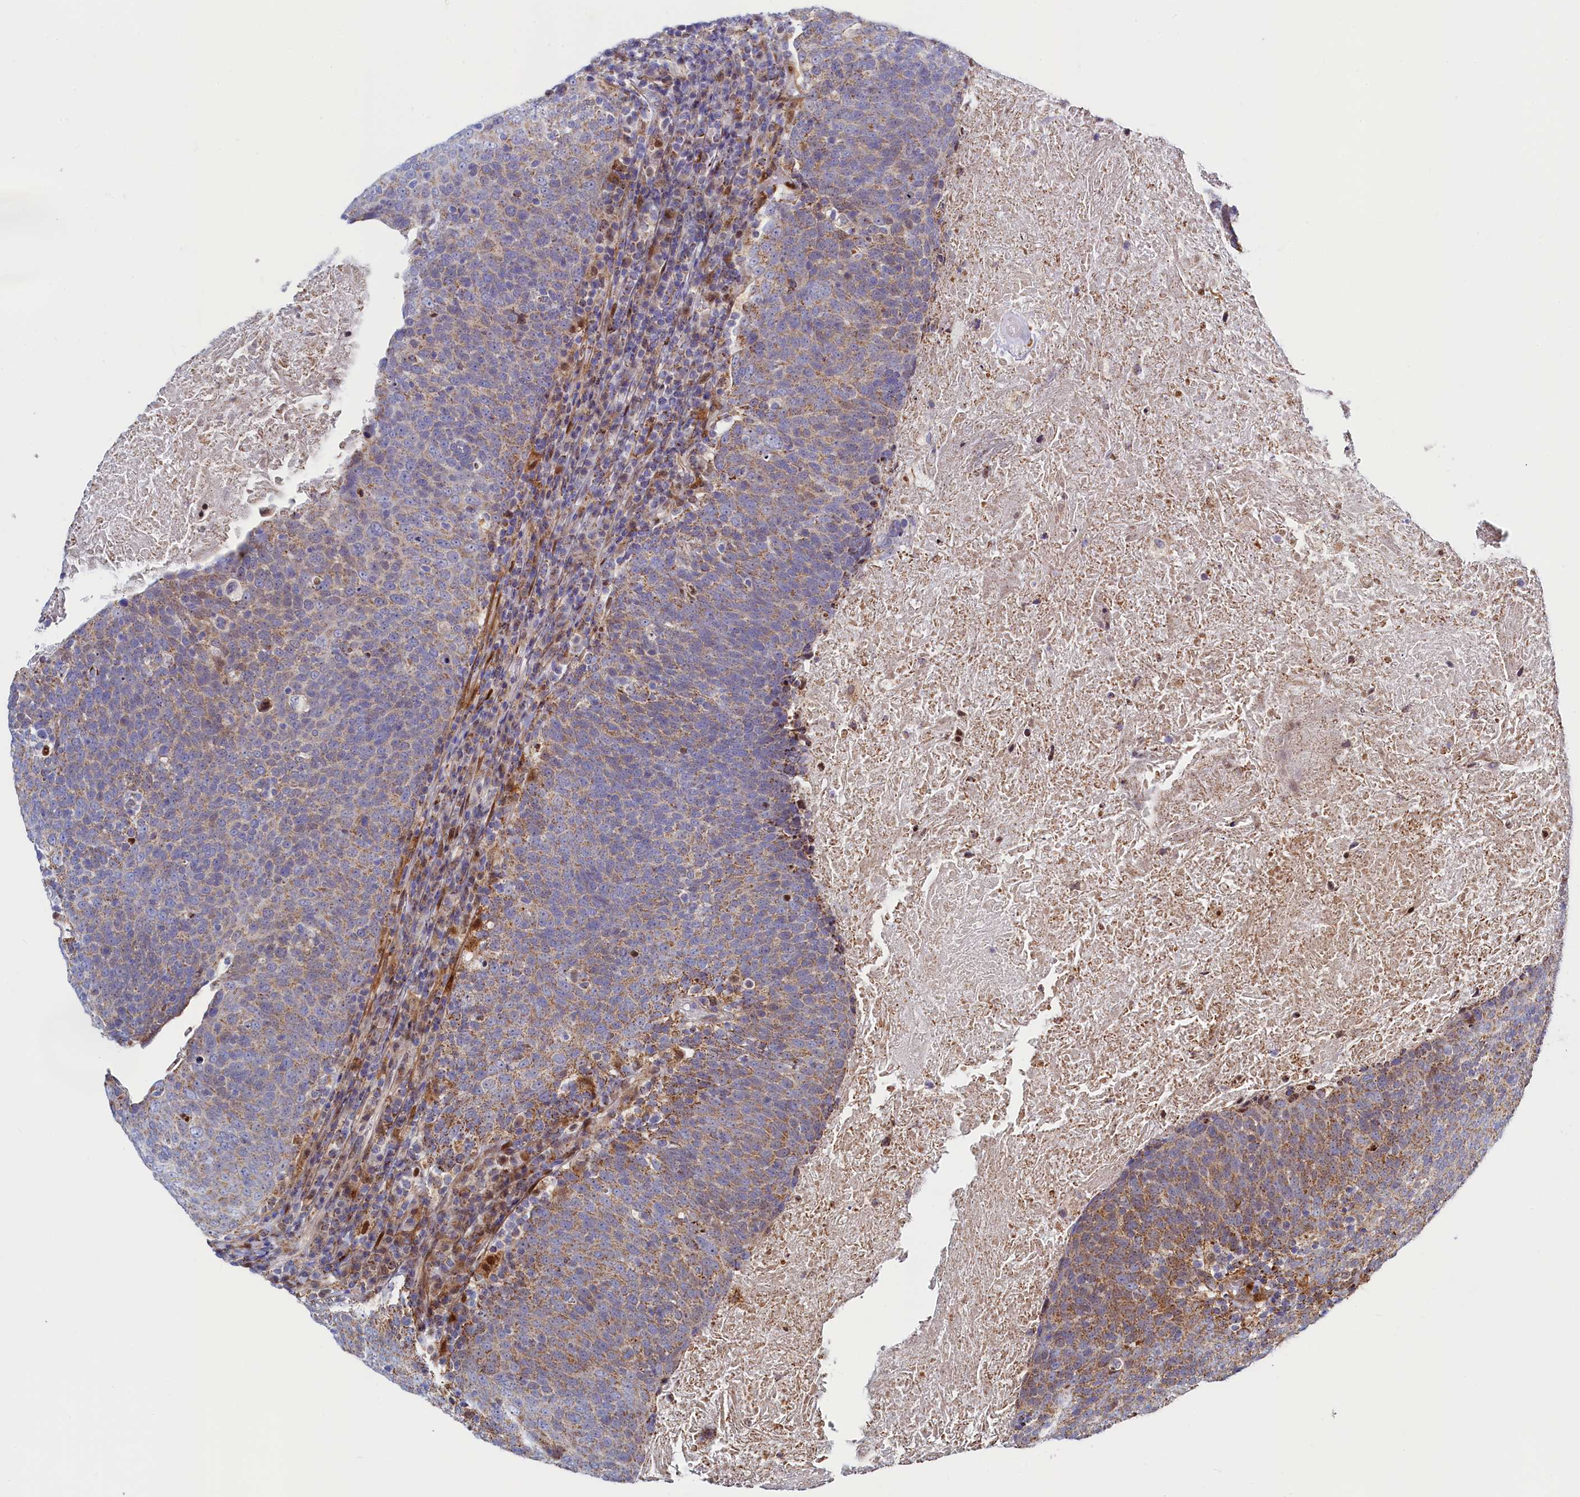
{"staining": {"intensity": "moderate", "quantity": "25%-75%", "location": "cytoplasmic/membranous"}, "tissue": "head and neck cancer", "cell_type": "Tumor cells", "image_type": "cancer", "snomed": [{"axis": "morphology", "description": "Squamous cell carcinoma, NOS"}, {"axis": "morphology", "description": "Squamous cell carcinoma, metastatic, NOS"}, {"axis": "topography", "description": "Lymph node"}, {"axis": "topography", "description": "Head-Neck"}], "caption": "Immunohistochemical staining of human head and neck cancer (squamous cell carcinoma) shows medium levels of moderate cytoplasmic/membranous protein staining in about 25%-75% of tumor cells.", "gene": "HDGFL3", "patient": {"sex": "male", "age": 62}}